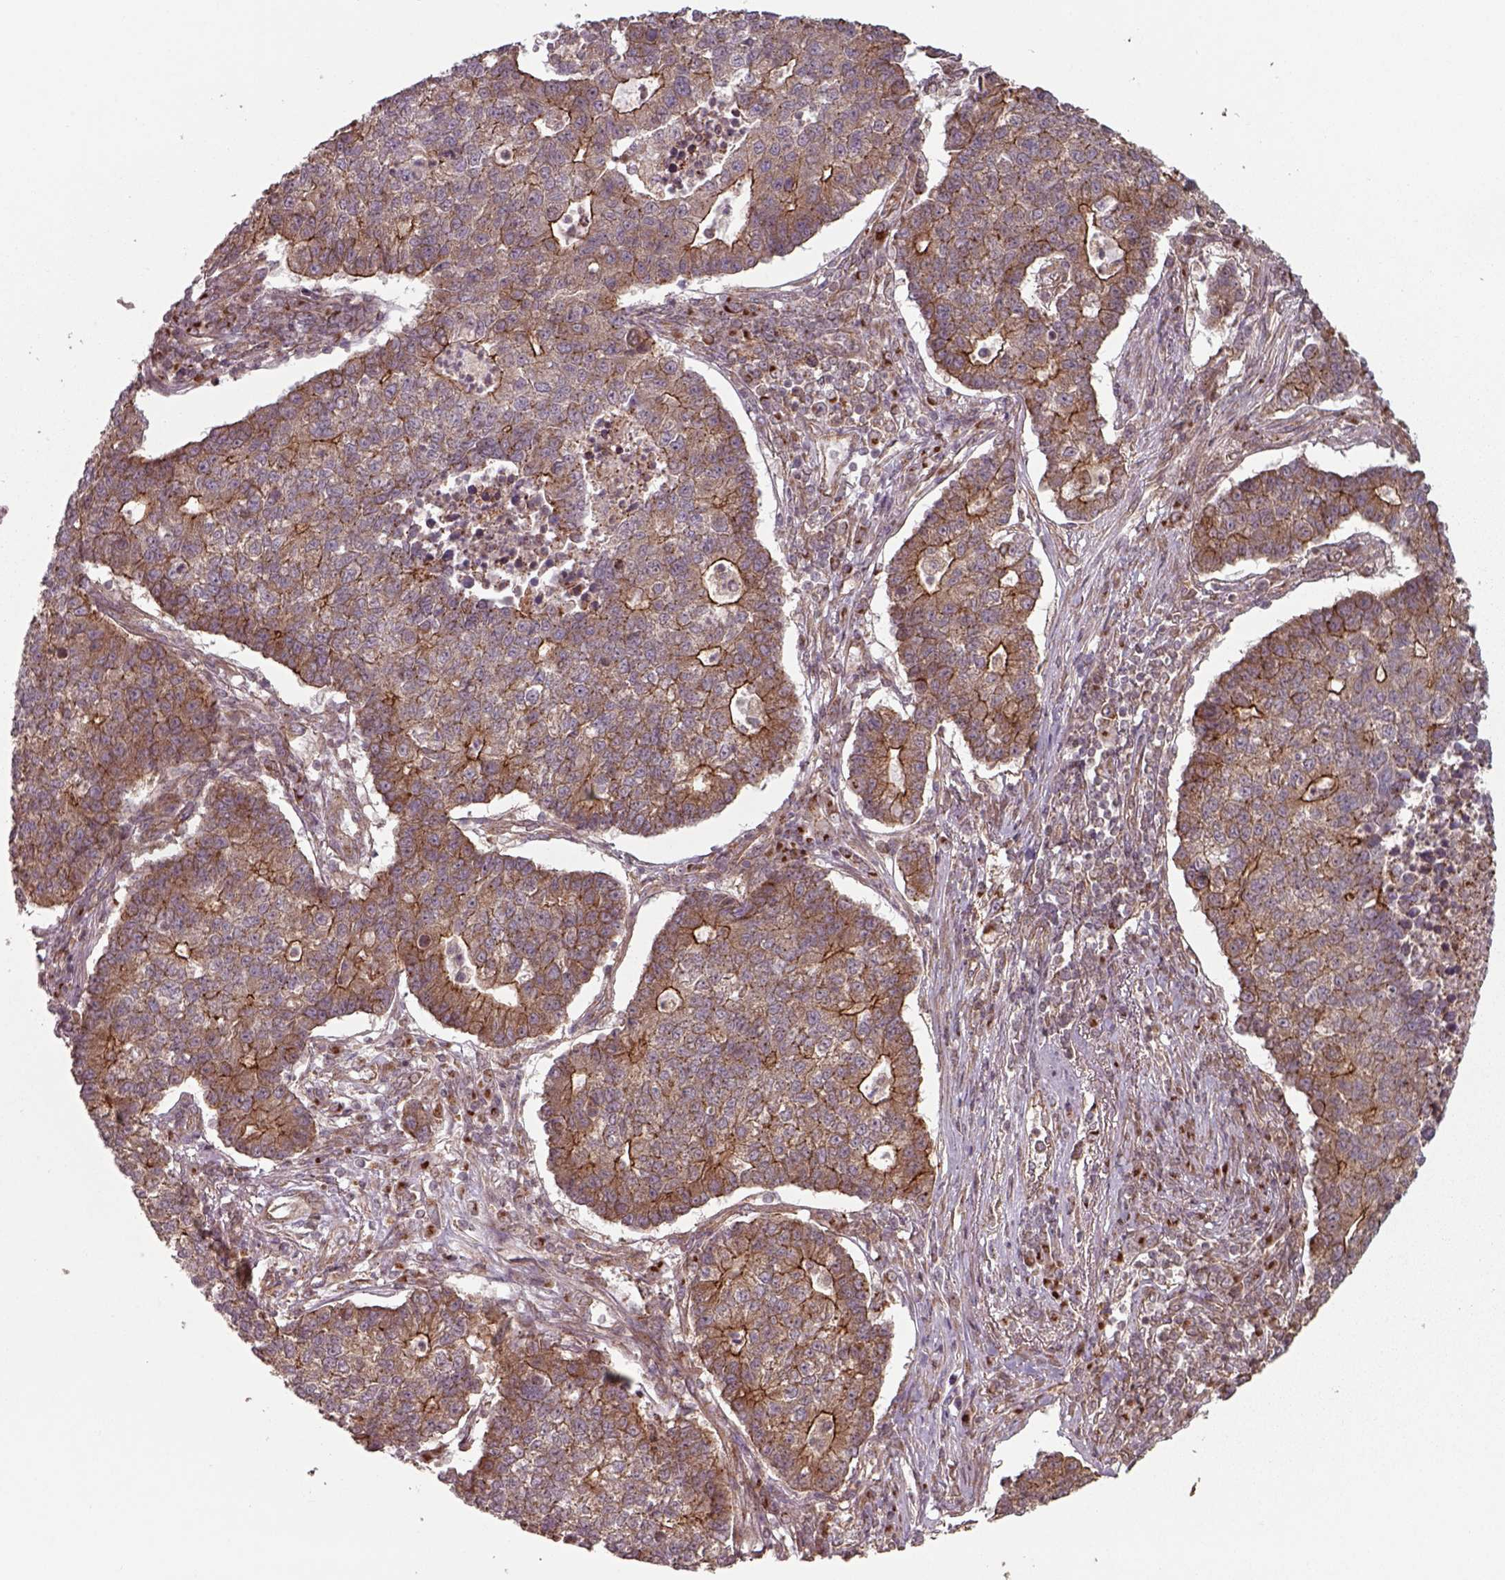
{"staining": {"intensity": "moderate", "quantity": ">75%", "location": "cytoplasmic/membranous"}, "tissue": "lung cancer", "cell_type": "Tumor cells", "image_type": "cancer", "snomed": [{"axis": "morphology", "description": "Adenocarcinoma, NOS"}, {"axis": "topography", "description": "Lung"}], "caption": "Lung cancer stained for a protein shows moderate cytoplasmic/membranous positivity in tumor cells.", "gene": "CHMP3", "patient": {"sex": "male", "age": 57}}